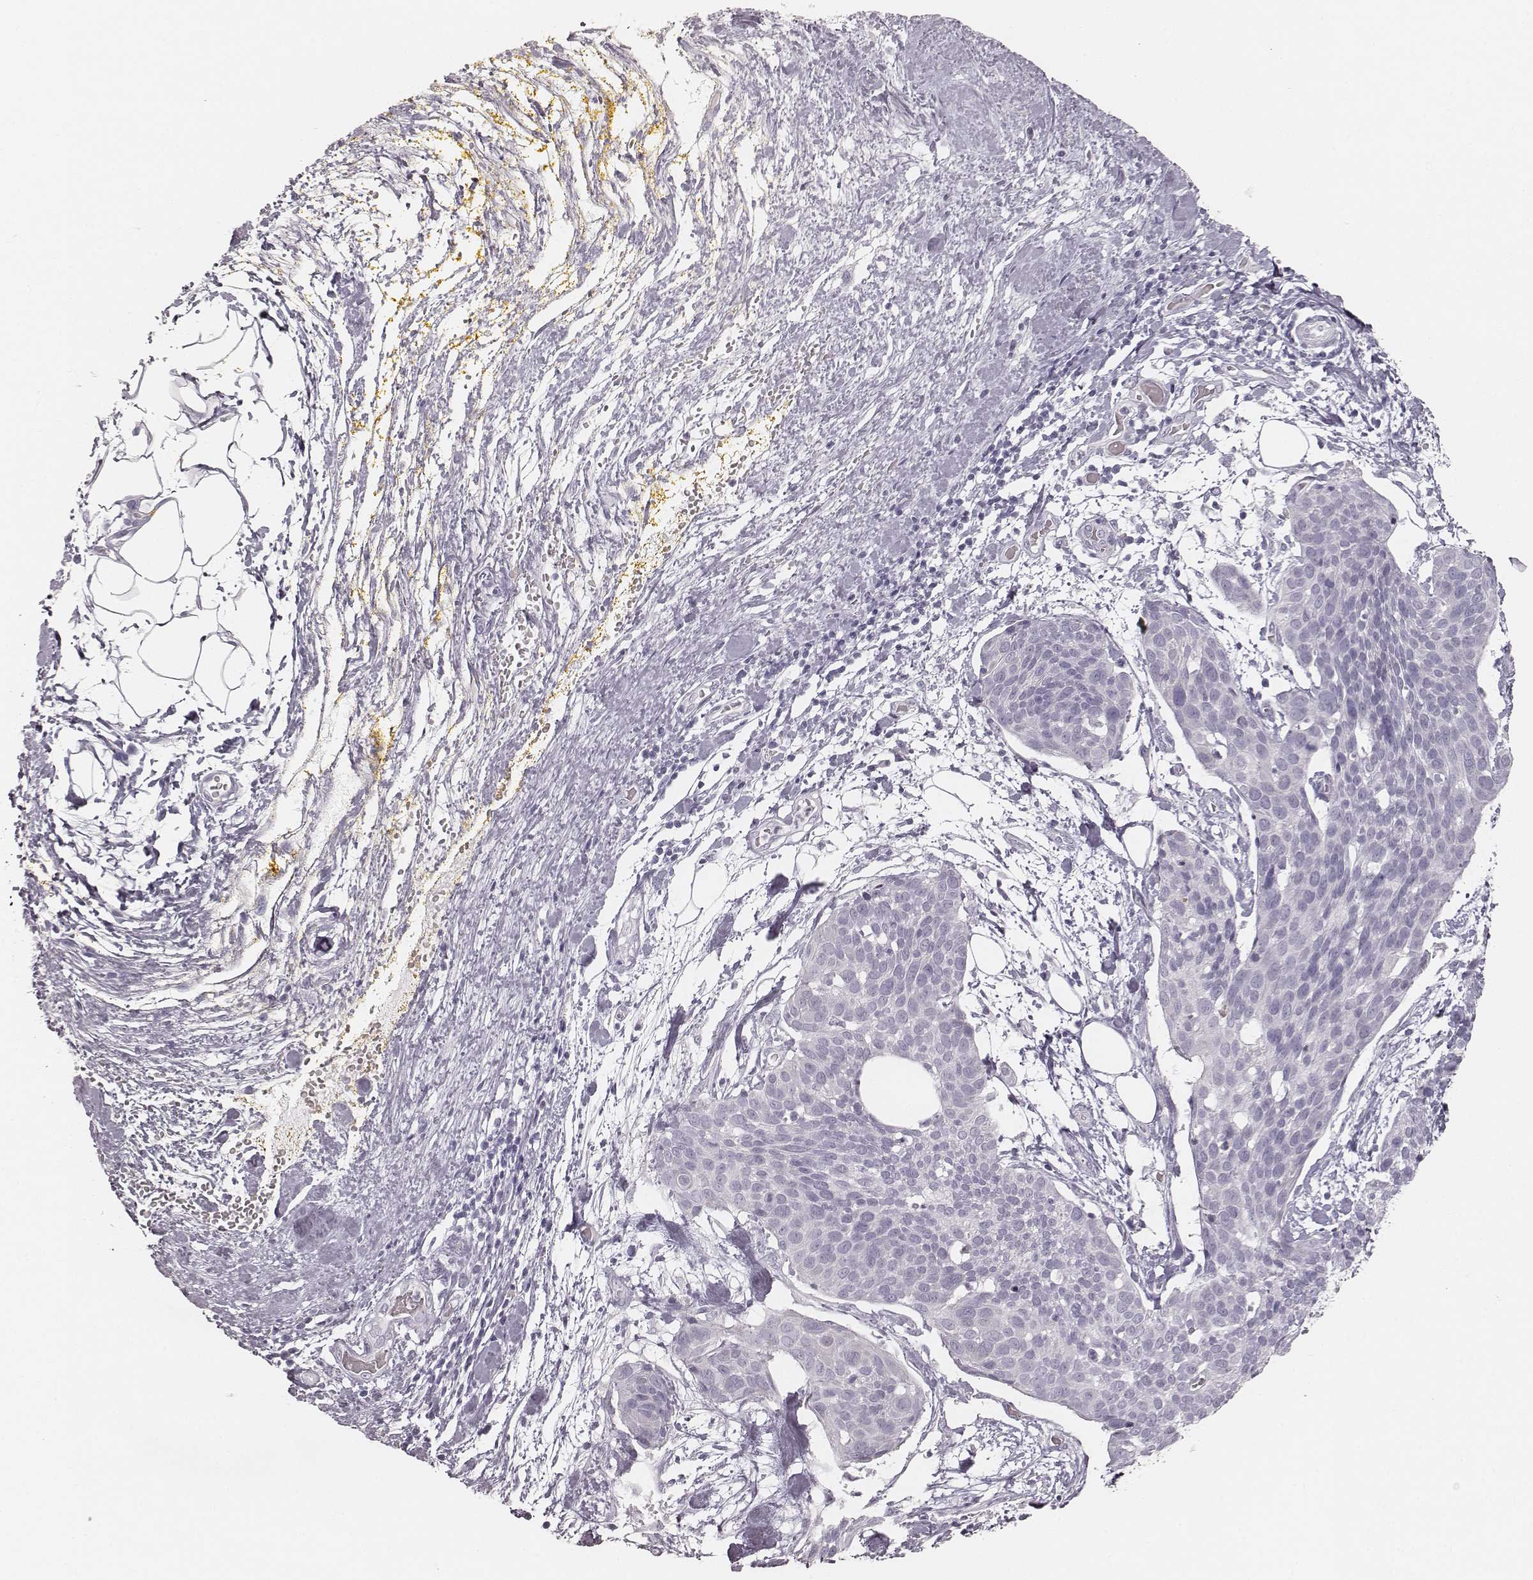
{"staining": {"intensity": "negative", "quantity": "none", "location": "none"}, "tissue": "cervical cancer", "cell_type": "Tumor cells", "image_type": "cancer", "snomed": [{"axis": "morphology", "description": "Squamous cell carcinoma, NOS"}, {"axis": "topography", "description": "Cervix"}], "caption": "This micrograph is of cervical cancer (squamous cell carcinoma) stained with immunohistochemistry to label a protein in brown with the nuclei are counter-stained blue. There is no positivity in tumor cells. Brightfield microscopy of IHC stained with DAB (brown) and hematoxylin (blue), captured at high magnification.", "gene": "KRT82", "patient": {"sex": "female", "age": 39}}